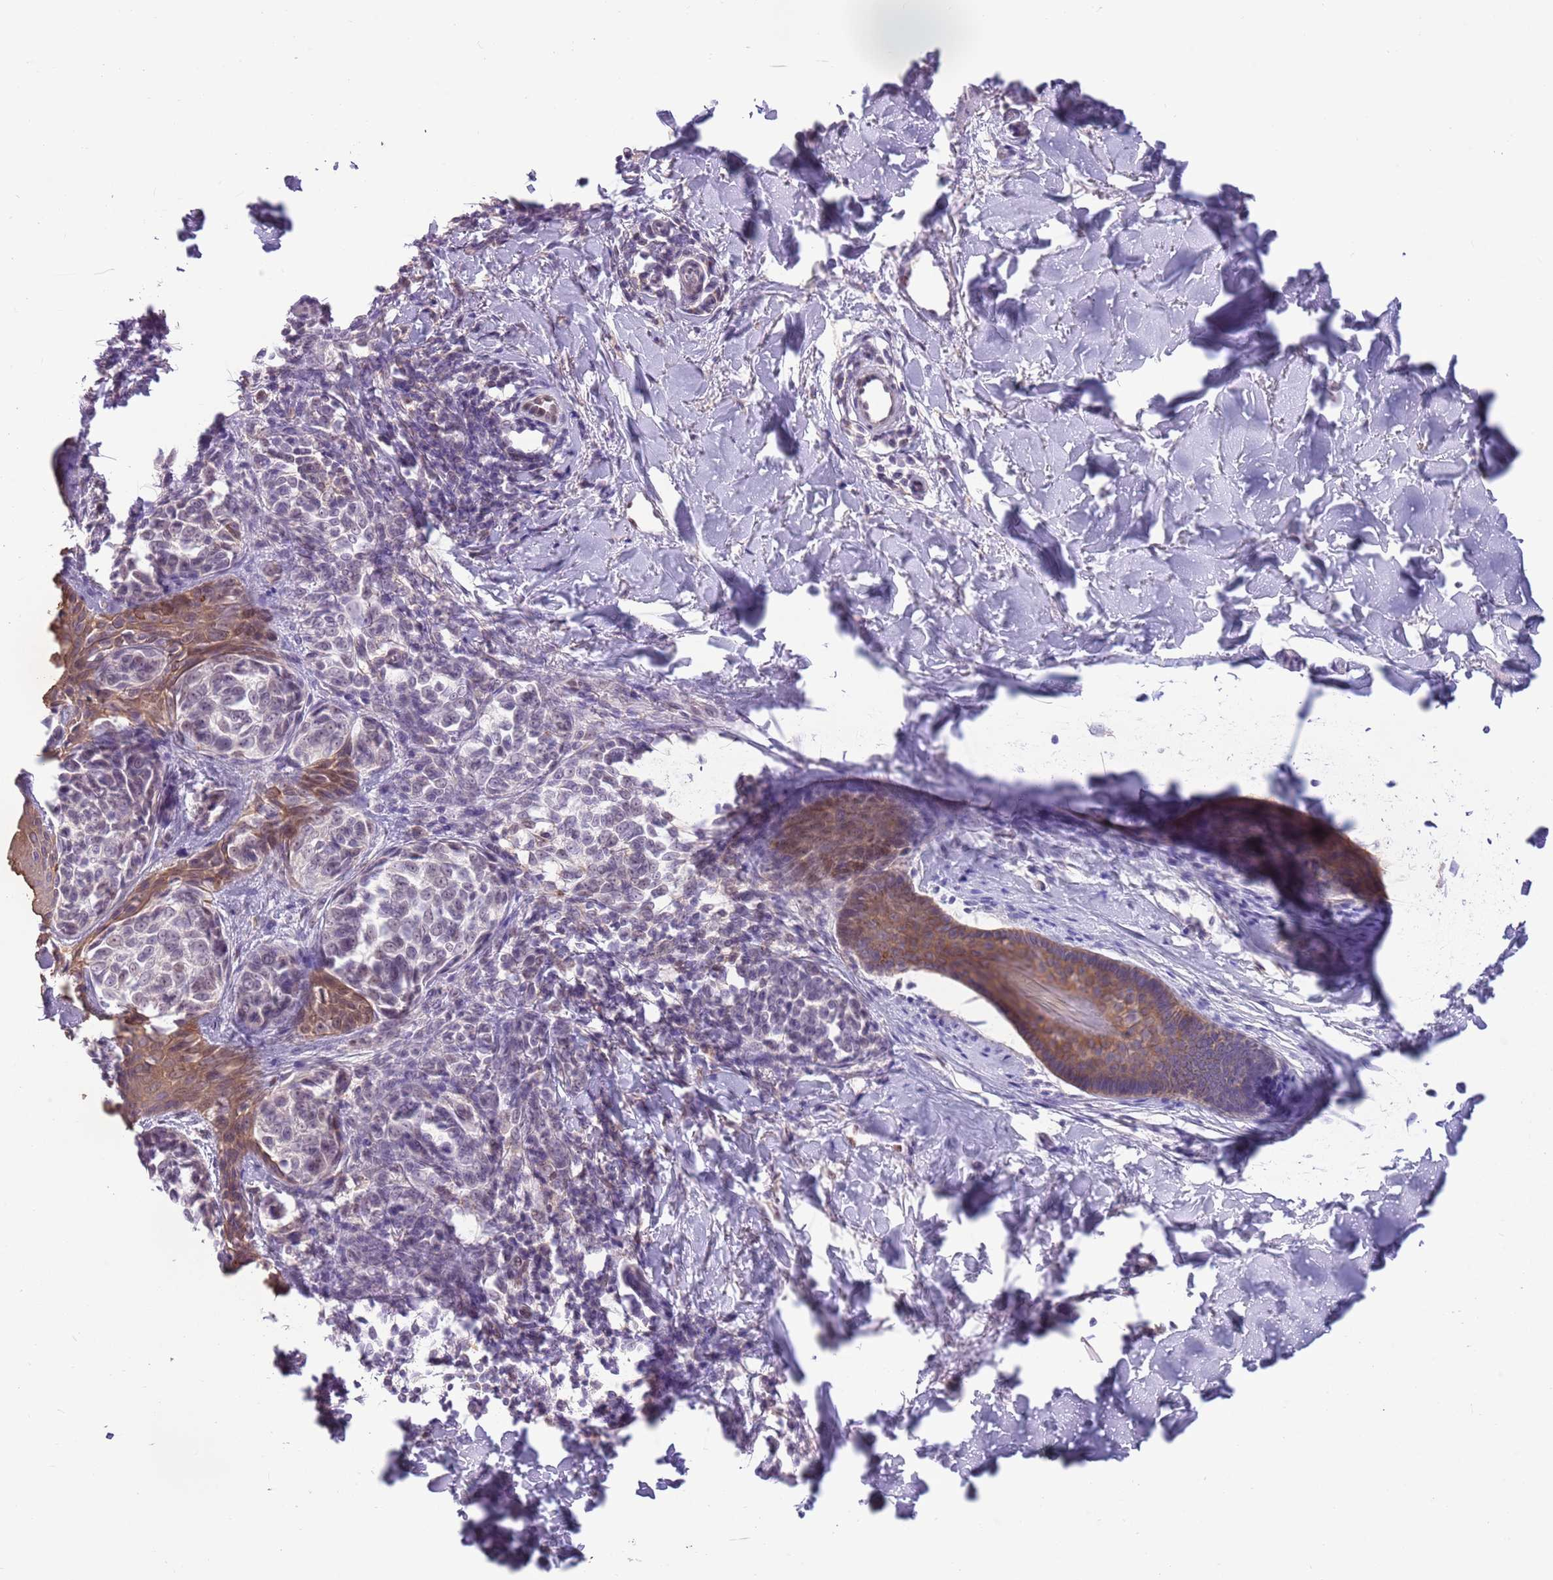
{"staining": {"intensity": "negative", "quantity": "none", "location": "none"}, "tissue": "melanoma", "cell_type": "Tumor cells", "image_type": "cancer", "snomed": [{"axis": "morphology", "description": "Malignant melanoma, NOS"}, {"axis": "topography", "description": "Skin of upper extremity"}], "caption": "An IHC photomicrograph of malignant melanoma is shown. There is no staining in tumor cells of malignant melanoma. Brightfield microscopy of IHC stained with DAB (3,3'-diaminobenzidine) (brown) and hematoxylin (blue), captured at high magnification.", "gene": "CAPN9", "patient": {"sex": "male", "age": 40}}